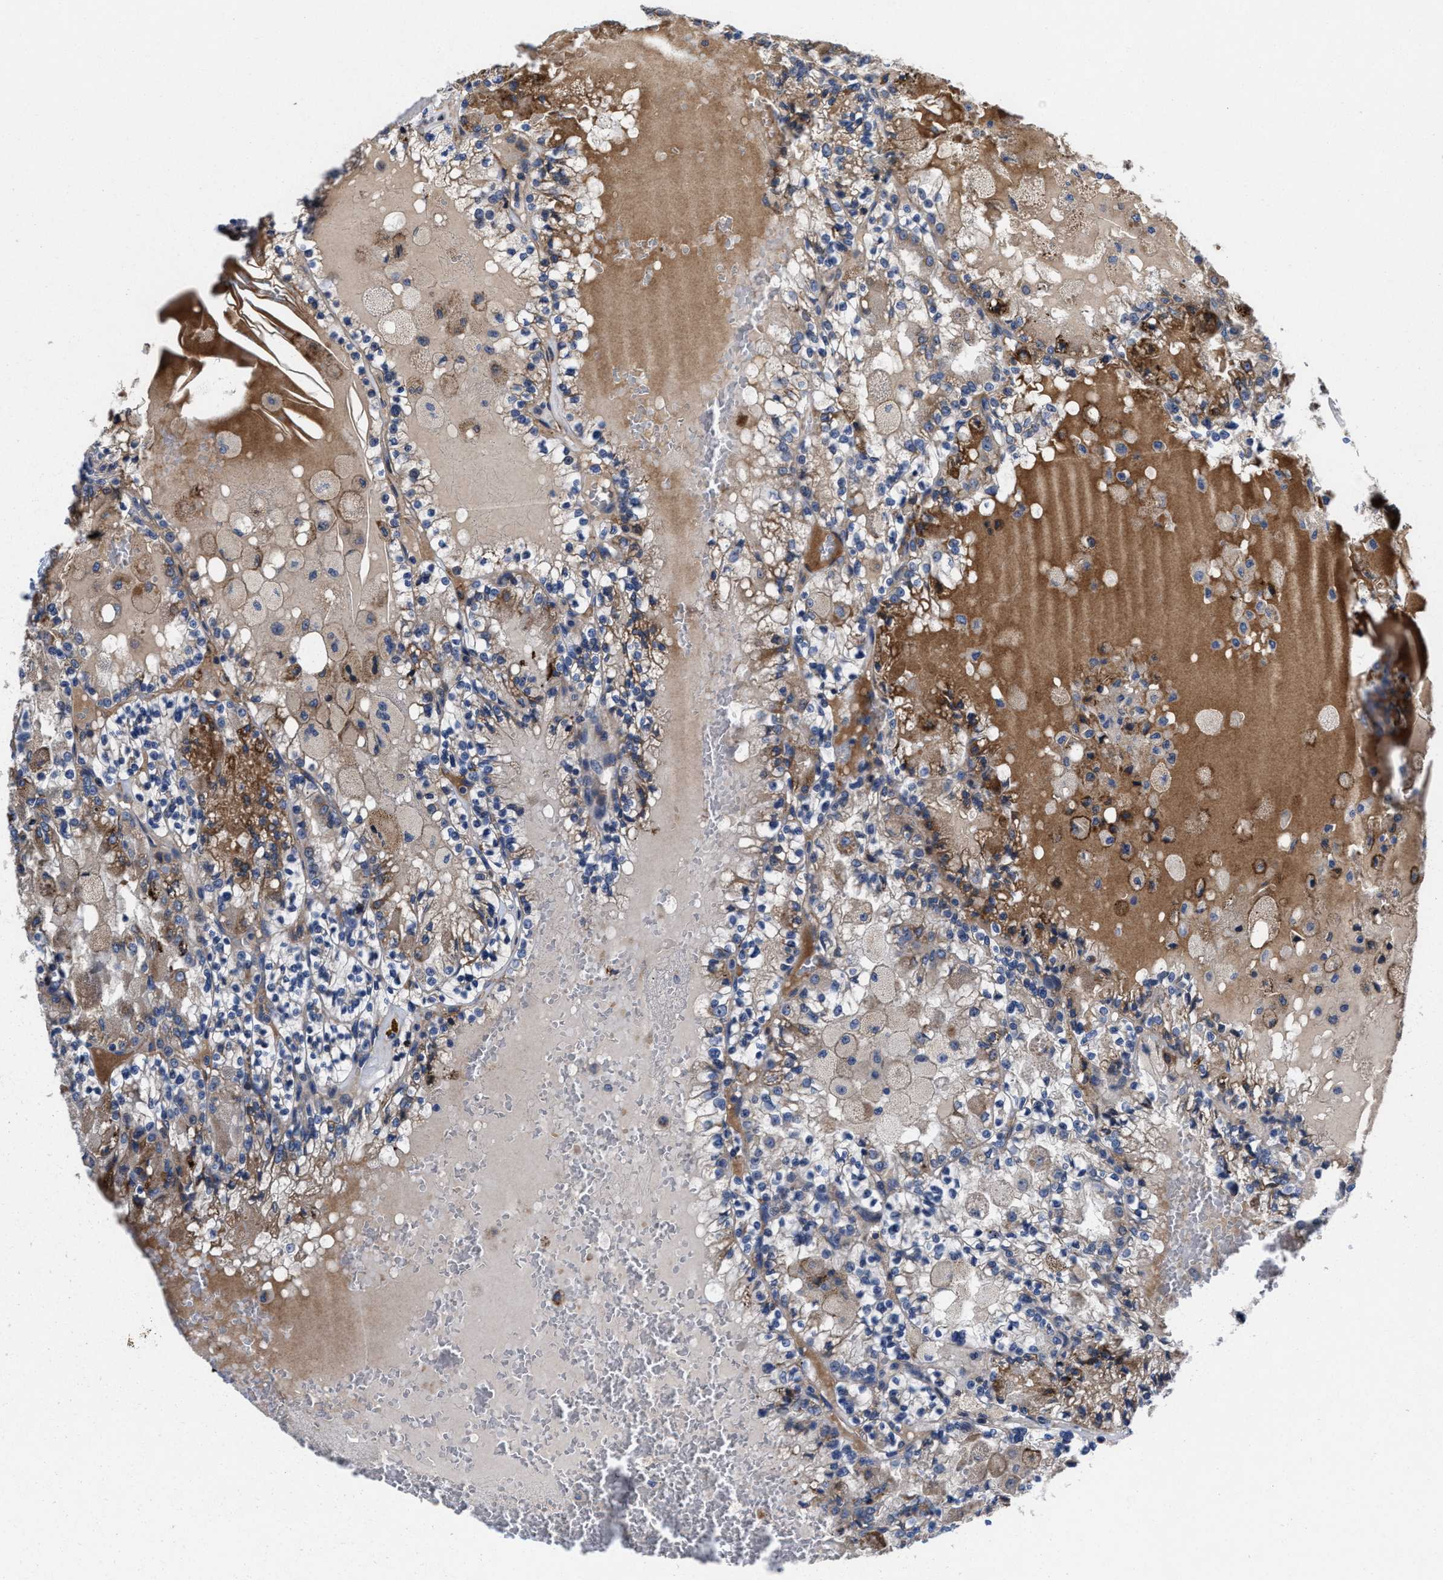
{"staining": {"intensity": "moderate", "quantity": "25%-75%", "location": "cytoplasmic/membranous"}, "tissue": "renal cancer", "cell_type": "Tumor cells", "image_type": "cancer", "snomed": [{"axis": "morphology", "description": "Adenocarcinoma, NOS"}, {"axis": "topography", "description": "Kidney"}], "caption": "IHC (DAB (3,3'-diaminobenzidine)) staining of human renal cancer reveals moderate cytoplasmic/membranous protein positivity in about 25%-75% of tumor cells.", "gene": "SLC12A2", "patient": {"sex": "female", "age": 56}}